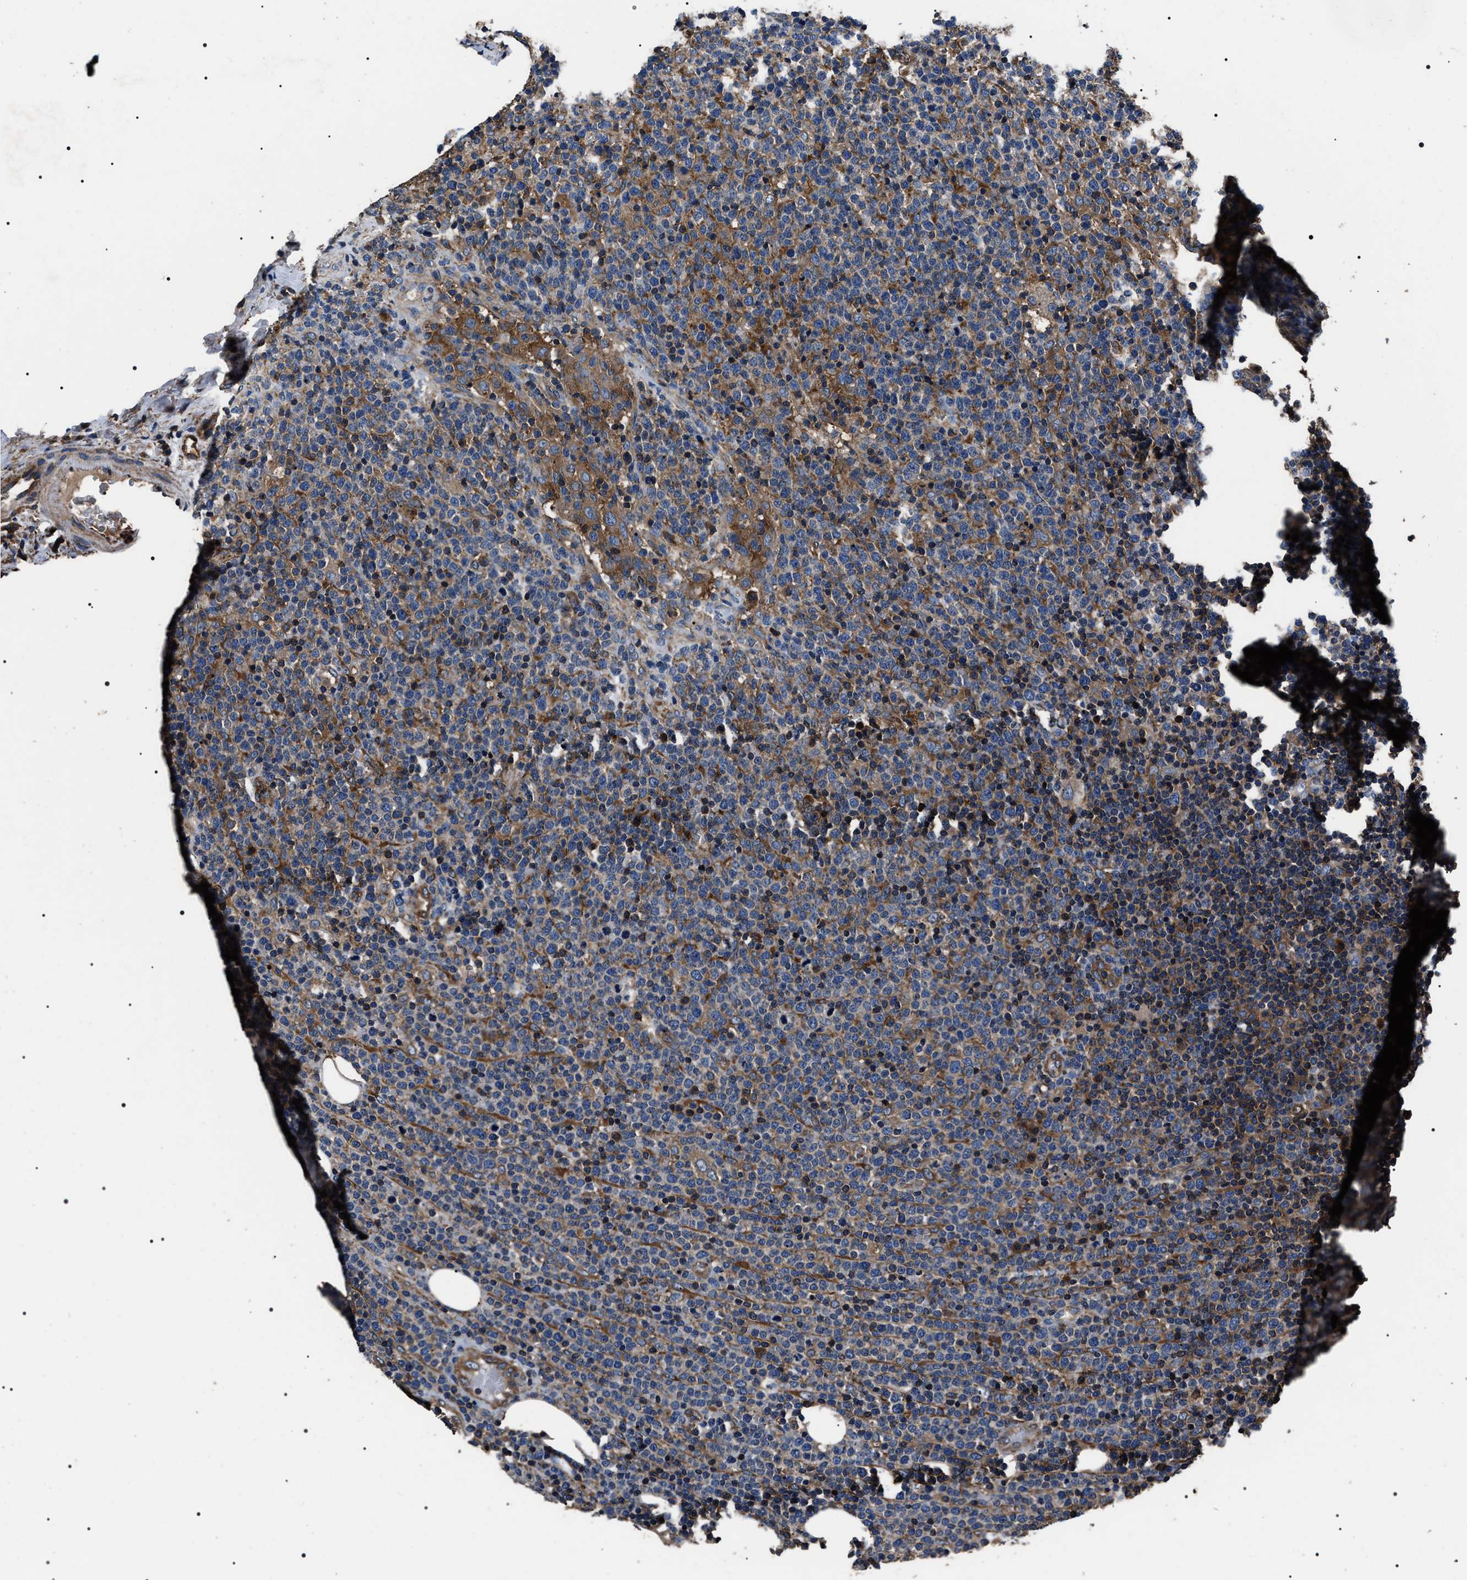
{"staining": {"intensity": "moderate", "quantity": "<25%", "location": "cytoplasmic/membranous"}, "tissue": "lymphoma", "cell_type": "Tumor cells", "image_type": "cancer", "snomed": [{"axis": "morphology", "description": "Malignant lymphoma, non-Hodgkin's type, High grade"}, {"axis": "topography", "description": "Lymph node"}], "caption": "Protein expression analysis of lymphoma shows moderate cytoplasmic/membranous expression in approximately <25% of tumor cells.", "gene": "HSCB", "patient": {"sex": "male", "age": 61}}